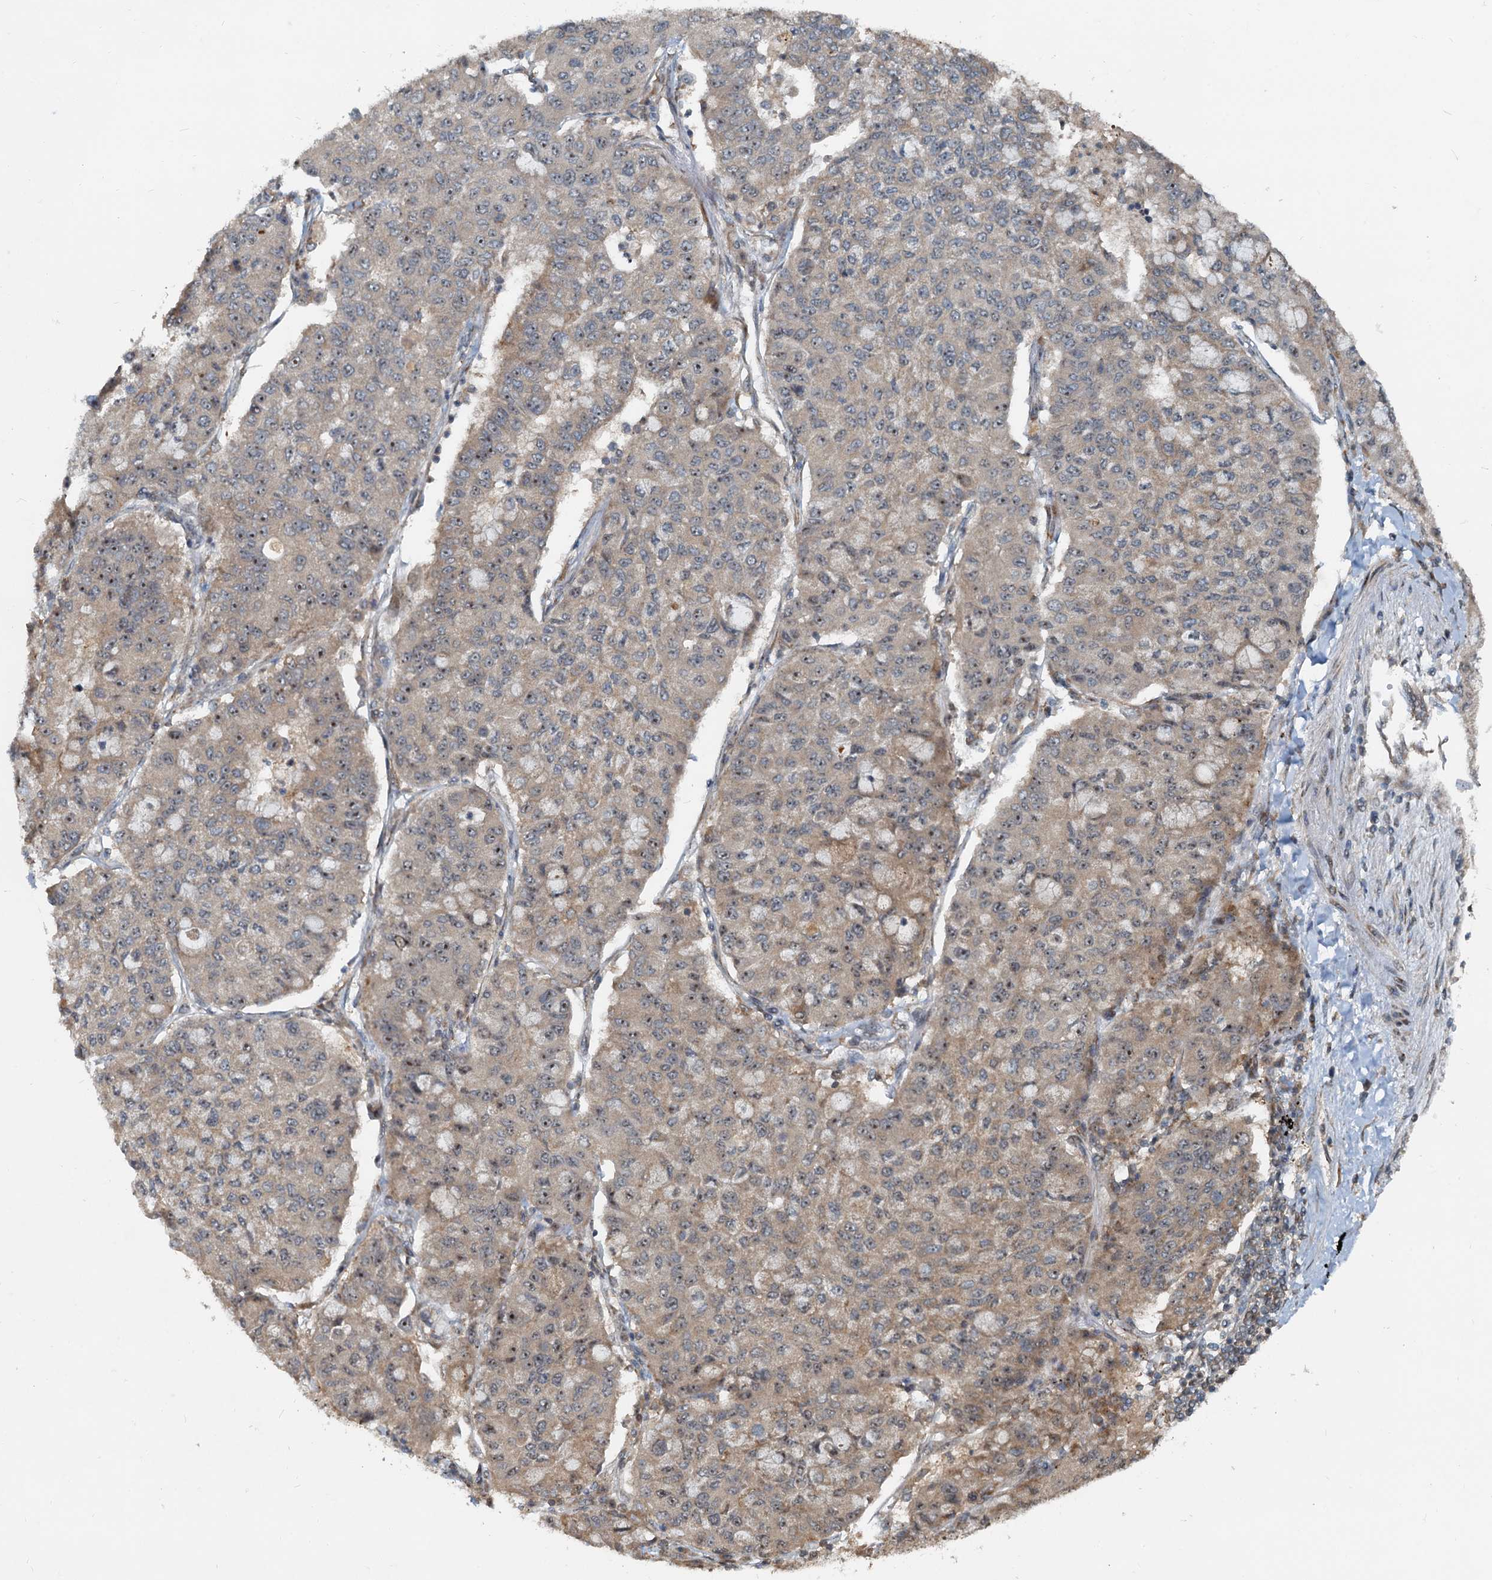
{"staining": {"intensity": "moderate", "quantity": "25%-75%", "location": "cytoplasmic/membranous"}, "tissue": "lung cancer", "cell_type": "Tumor cells", "image_type": "cancer", "snomed": [{"axis": "morphology", "description": "Squamous cell carcinoma, NOS"}, {"axis": "topography", "description": "Lung"}], "caption": "Tumor cells reveal medium levels of moderate cytoplasmic/membranous expression in about 25%-75% of cells in lung squamous cell carcinoma.", "gene": "CEP68", "patient": {"sex": "male", "age": 74}}